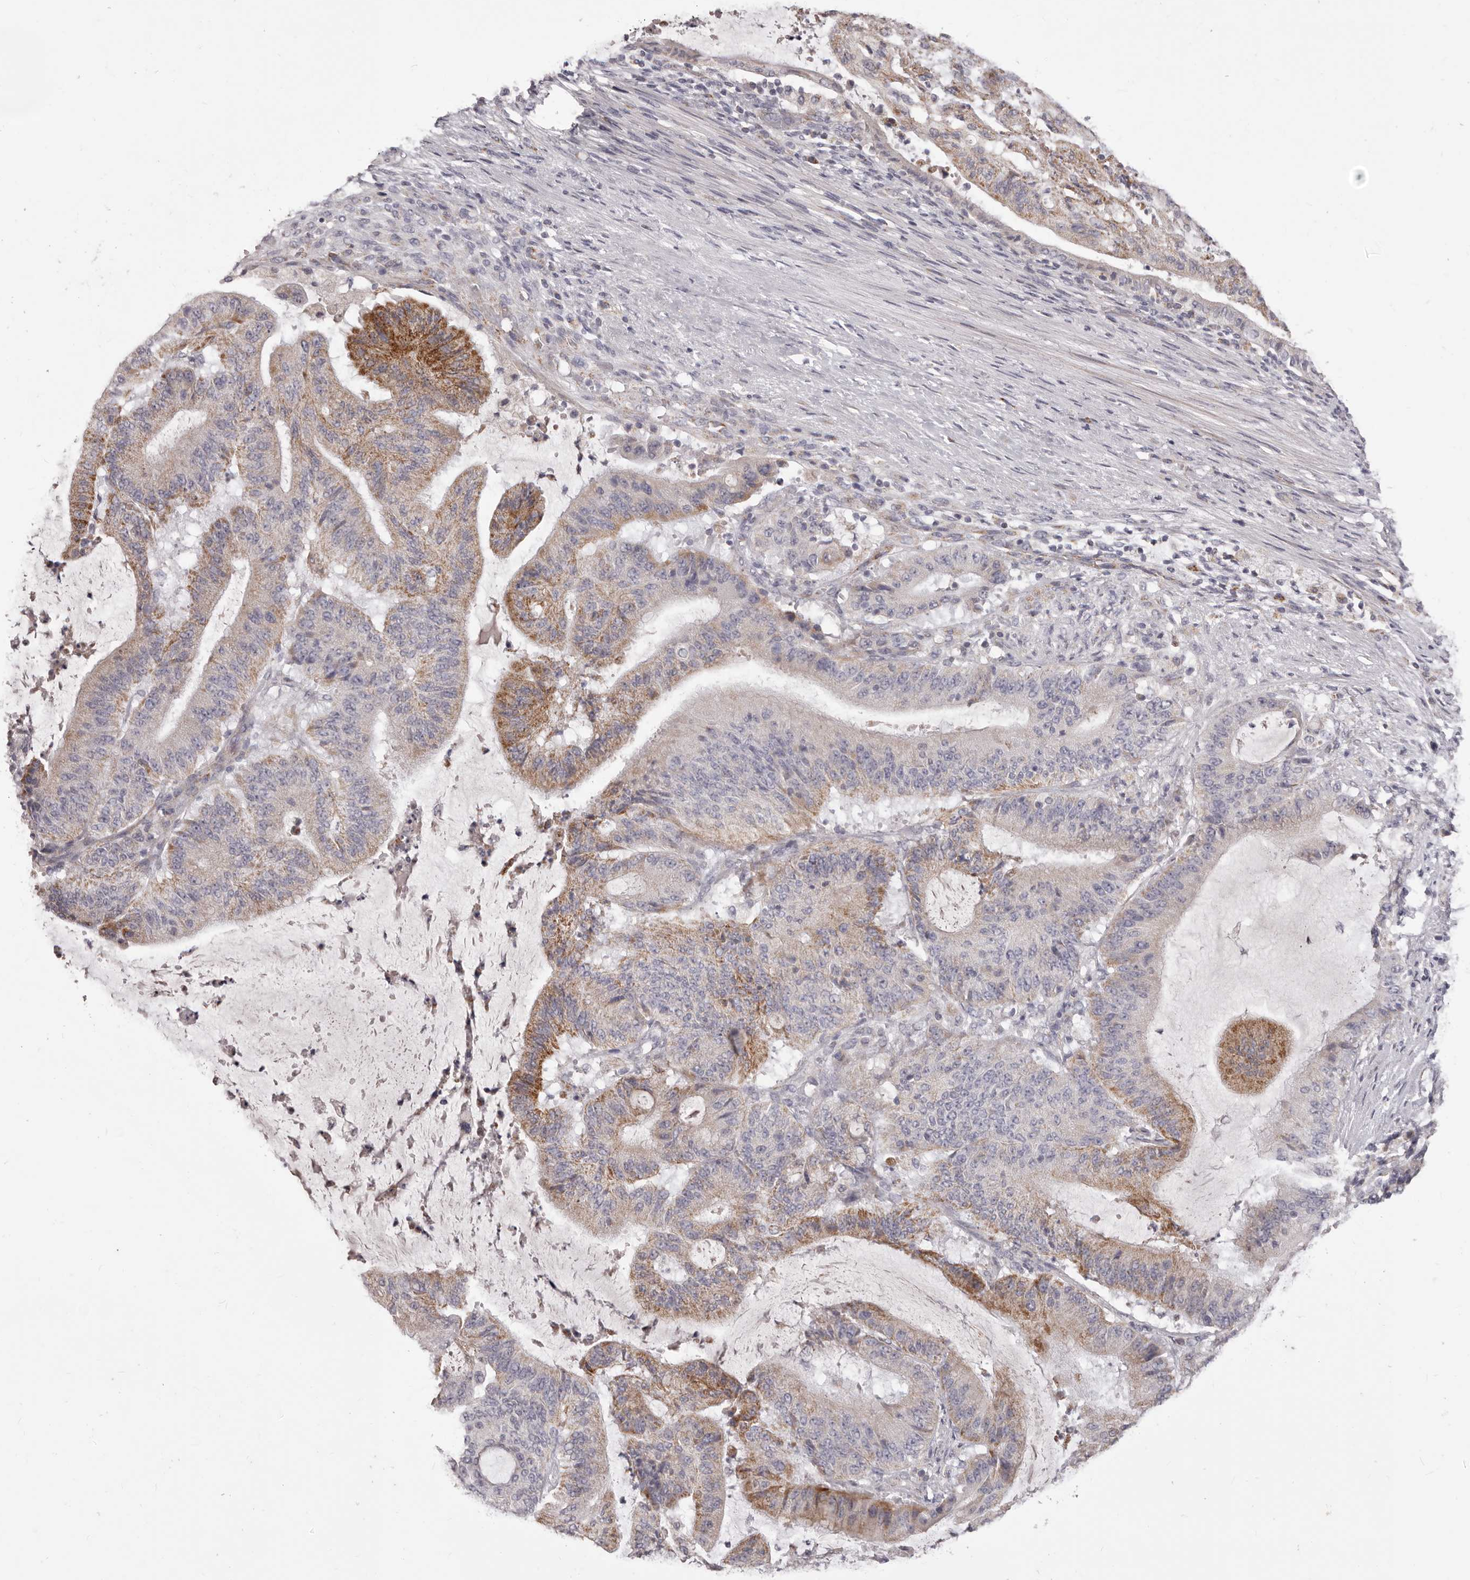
{"staining": {"intensity": "moderate", "quantity": "25%-75%", "location": "cytoplasmic/membranous"}, "tissue": "liver cancer", "cell_type": "Tumor cells", "image_type": "cancer", "snomed": [{"axis": "morphology", "description": "Normal tissue, NOS"}, {"axis": "morphology", "description": "Cholangiocarcinoma"}, {"axis": "topography", "description": "Liver"}, {"axis": "topography", "description": "Peripheral nerve tissue"}], "caption": "This histopathology image reveals immunohistochemistry (IHC) staining of cholangiocarcinoma (liver), with medium moderate cytoplasmic/membranous staining in approximately 25%-75% of tumor cells.", "gene": "PRMT2", "patient": {"sex": "female", "age": 73}}